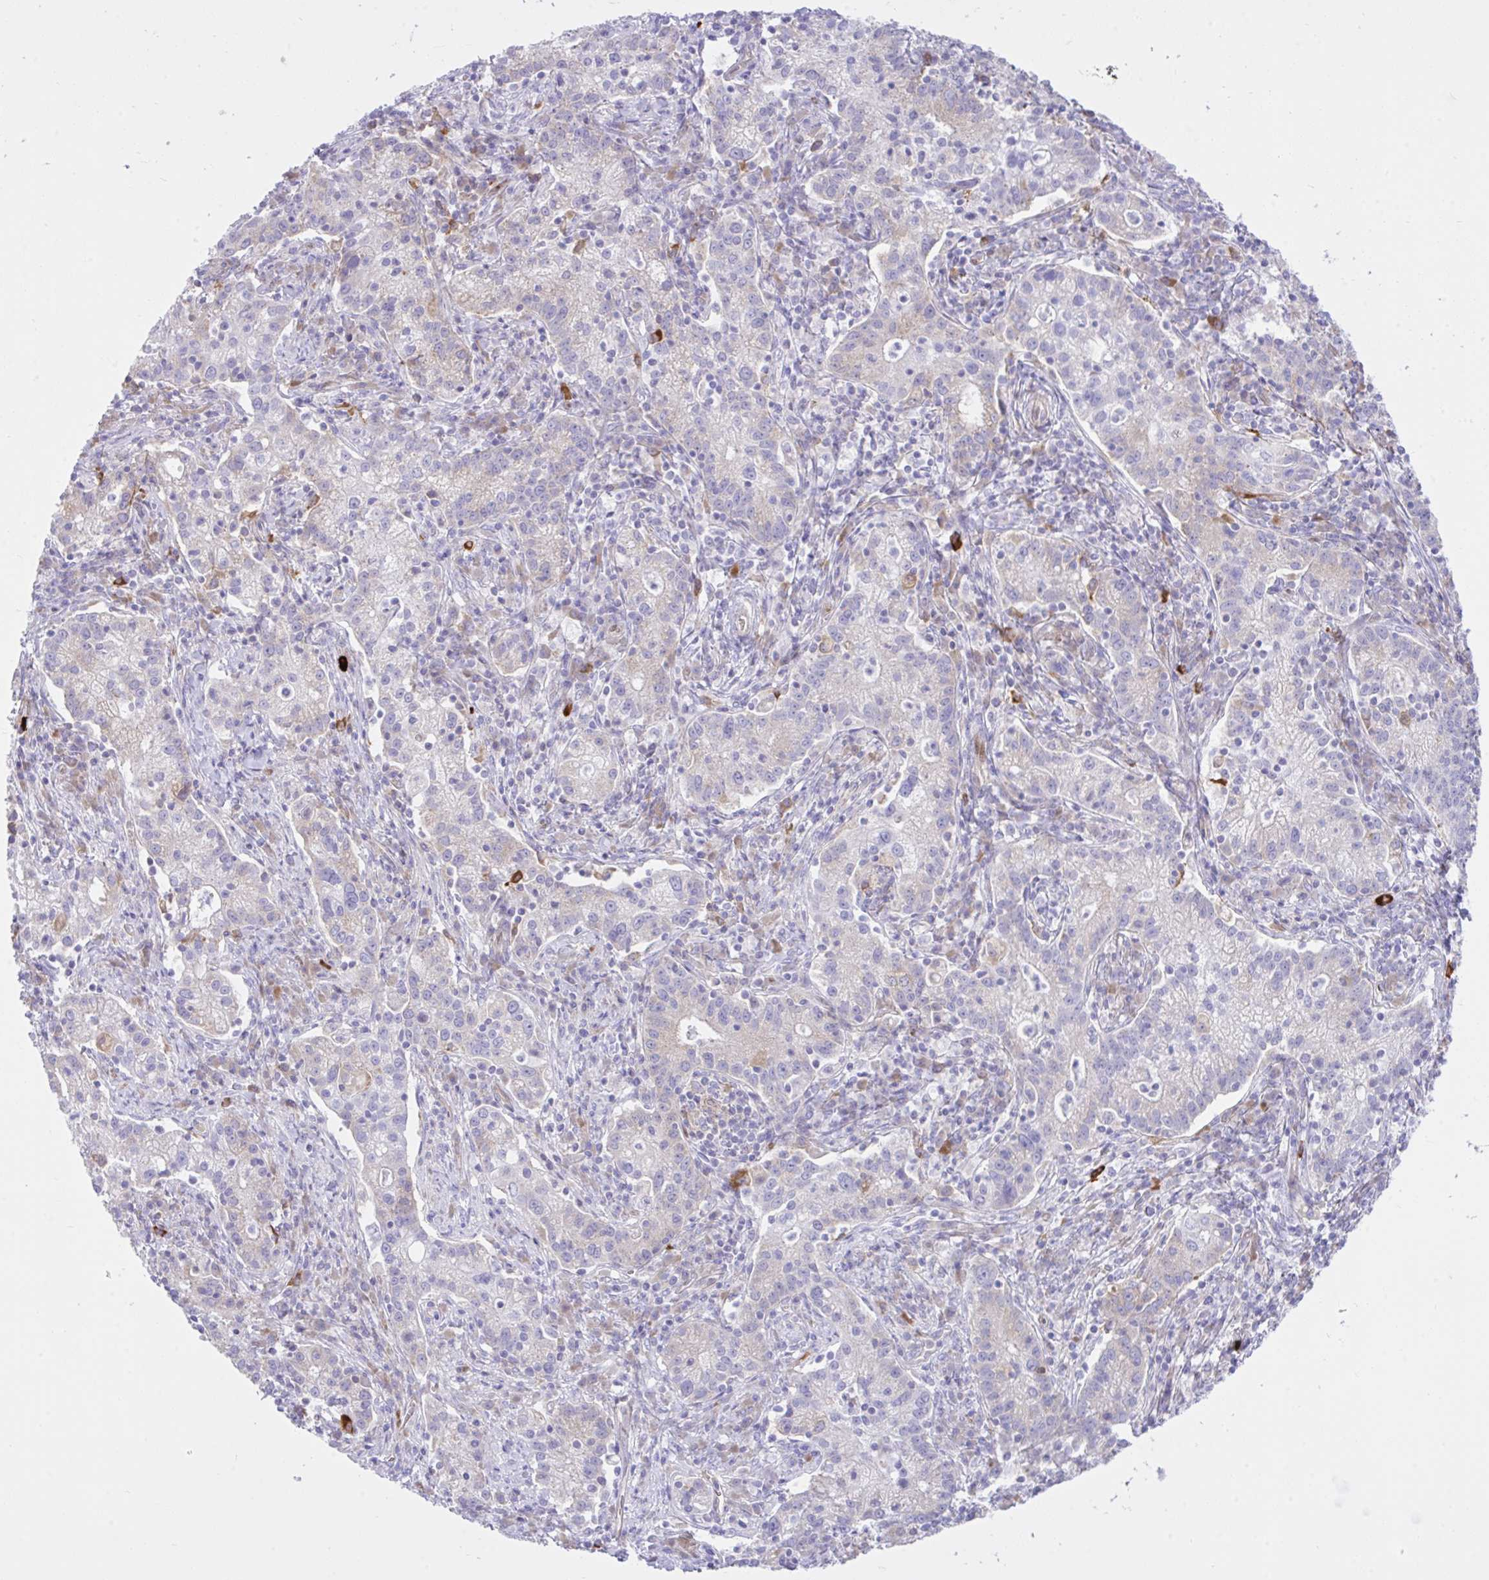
{"staining": {"intensity": "moderate", "quantity": "25%-75%", "location": "cytoplasmic/membranous"}, "tissue": "cervical cancer", "cell_type": "Tumor cells", "image_type": "cancer", "snomed": [{"axis": "morphology", "description": "Normal tissue, NOS"}, {"axis": "morphology", "description": "Adenocarcinoma, NOS"}, {"axis": "topography", "description": "Cervix"}], "caption": "Immunohistochemistry photomicrograph of human cervical cancer (adenocarcinoma) stained for a protein (brown), which shows medium levels of moderate cytoplasmic/membranous expression in about 25%-75% of tumor cells.", "gene": "EEF1A2", "patient": {"sex": "female", "age": 44}}